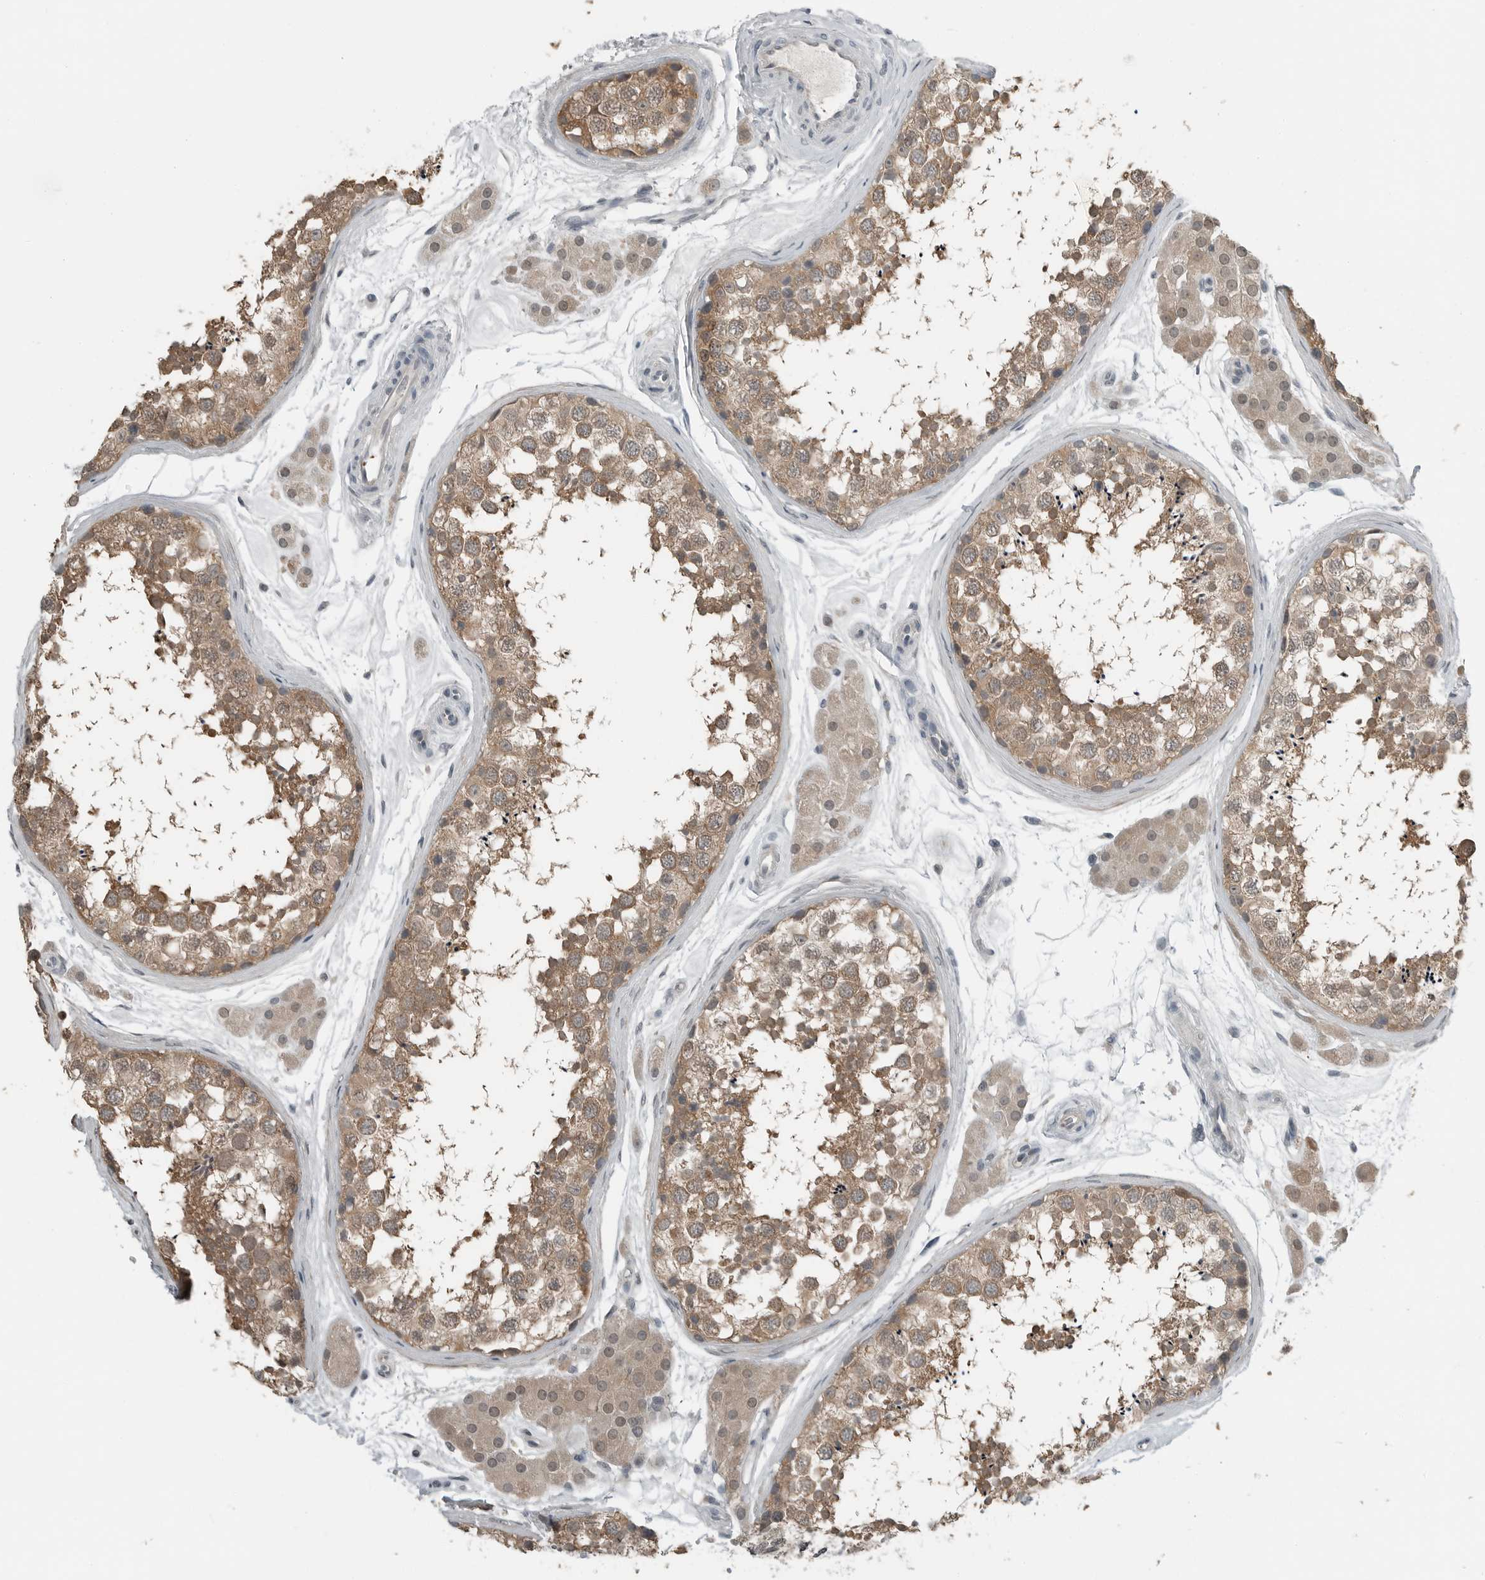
{"staining": {"intensity": "moderate", "quantity": ">75%", "location": "cytoplasmic/membranous"}, "tissue": "testis", "cell_type": "Cells in seminiferous ducts", "image_type": "normal", "snomed": [{"axis": "morphology", "description": "Normal tissue, NOS"}, {"axis": "topography", "description": "Testis"}], "caption": "The photomicrograph reveals a brown stain indicating the presence of a protein in the cytoplasmic/membranous of cells in seminiferous ducts in testis.", "gene": "ENSG00000286112", "patient": {"sex": "male", "age": 56}}